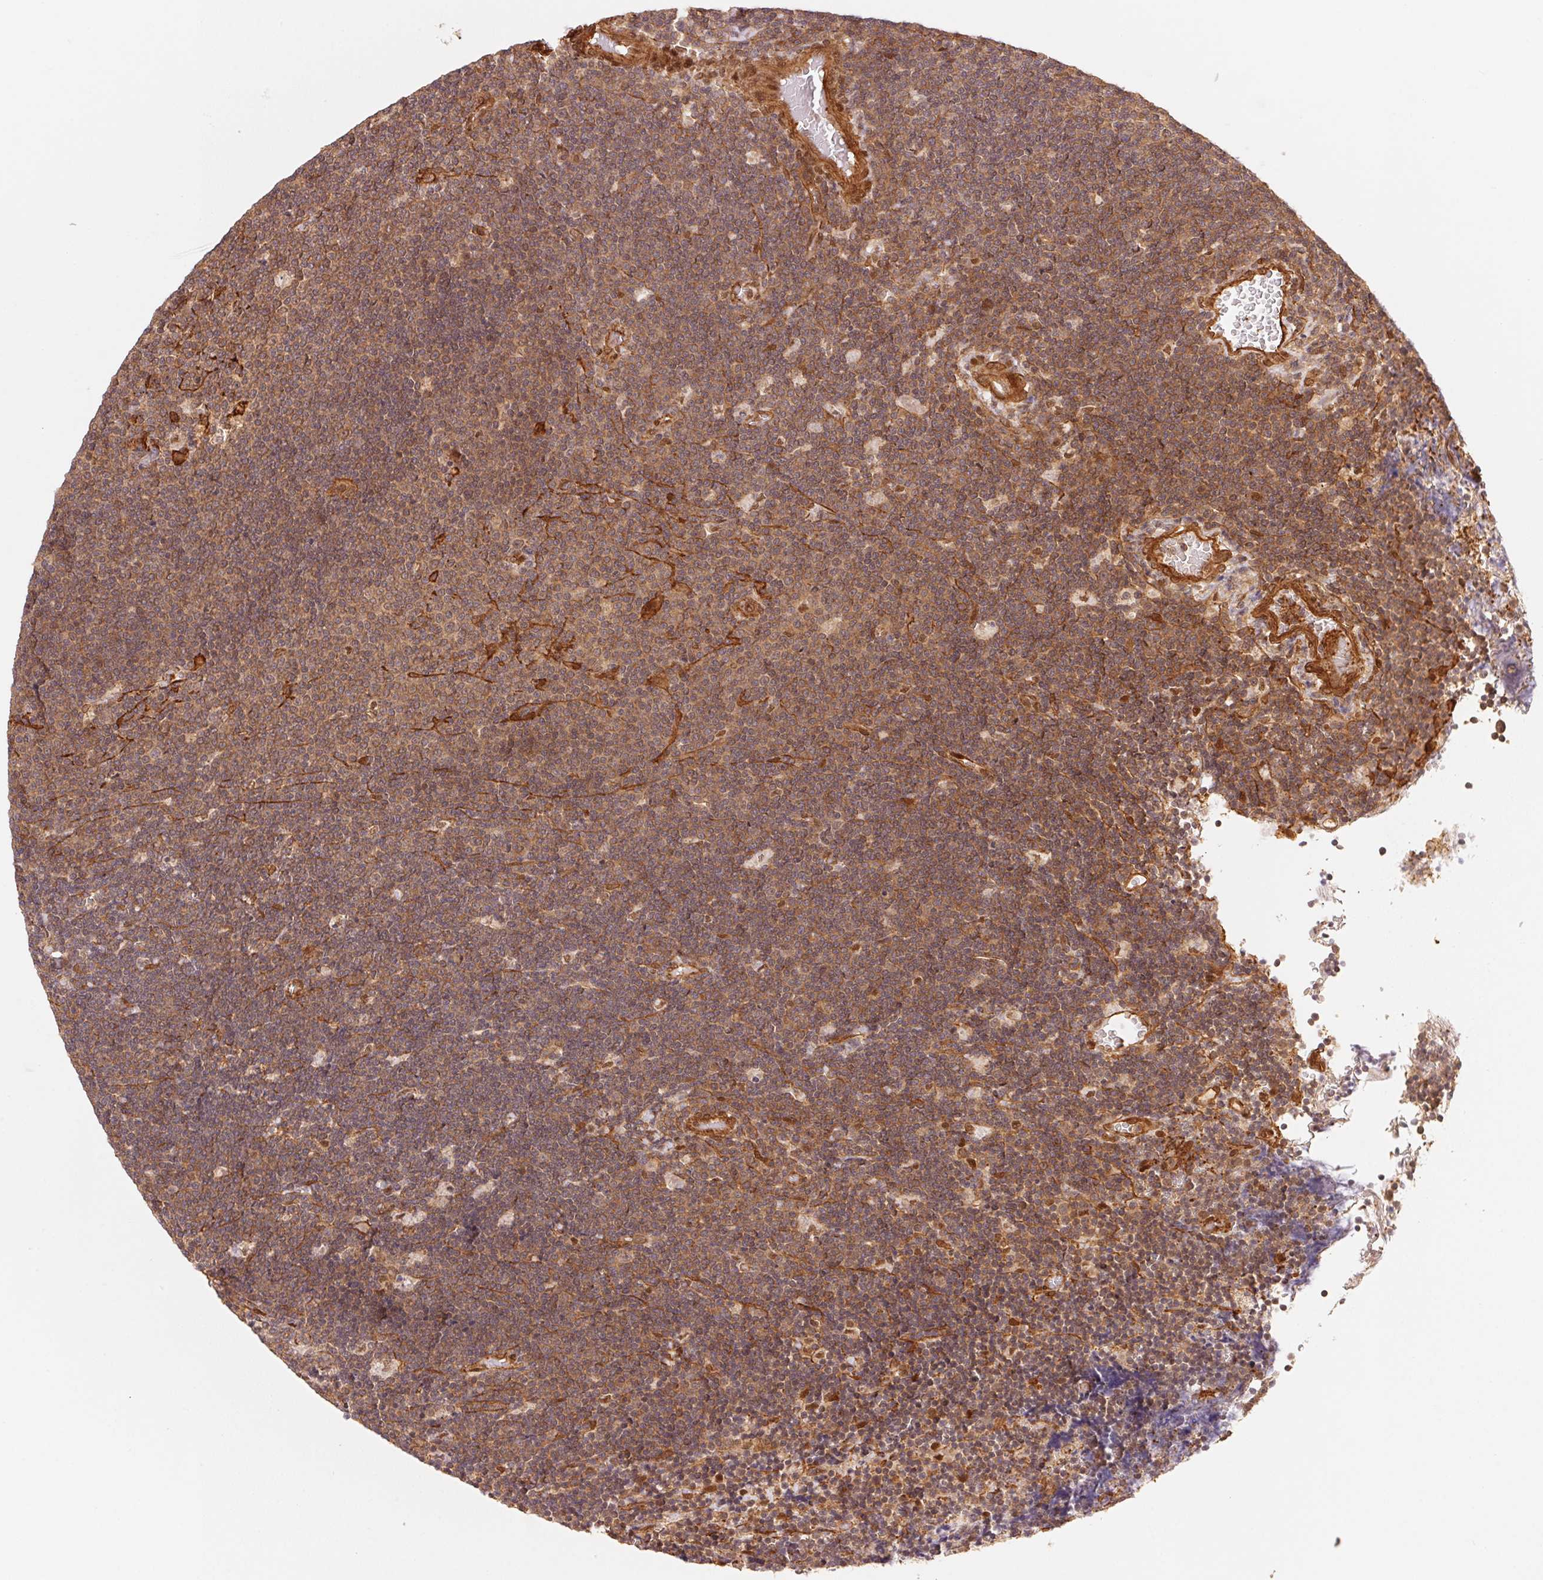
{"staining": {"intensity": "moderate", "quantity": ">75%", "location": "cytoplasmic/membranous,nuclear"}, "tissue": "lymphoma", "cell_type": "Tumor cells", "image_type": "cancer", "snomed": [{"axis": "morphology", "description": "Malignant lymphoma, non-Hodgkin's type, Low grade"}, {"axis": "topography", "description": "Brain"}], "caption": "Moderate cytoplasmic/membranous and nuclear expression is seen in about >75% of tumor cells in malignant lymphoma, non-Hodgkin's type (low-grade).", "gene": "TNIP2", "patient": {"sex": "female", "age": 66}}